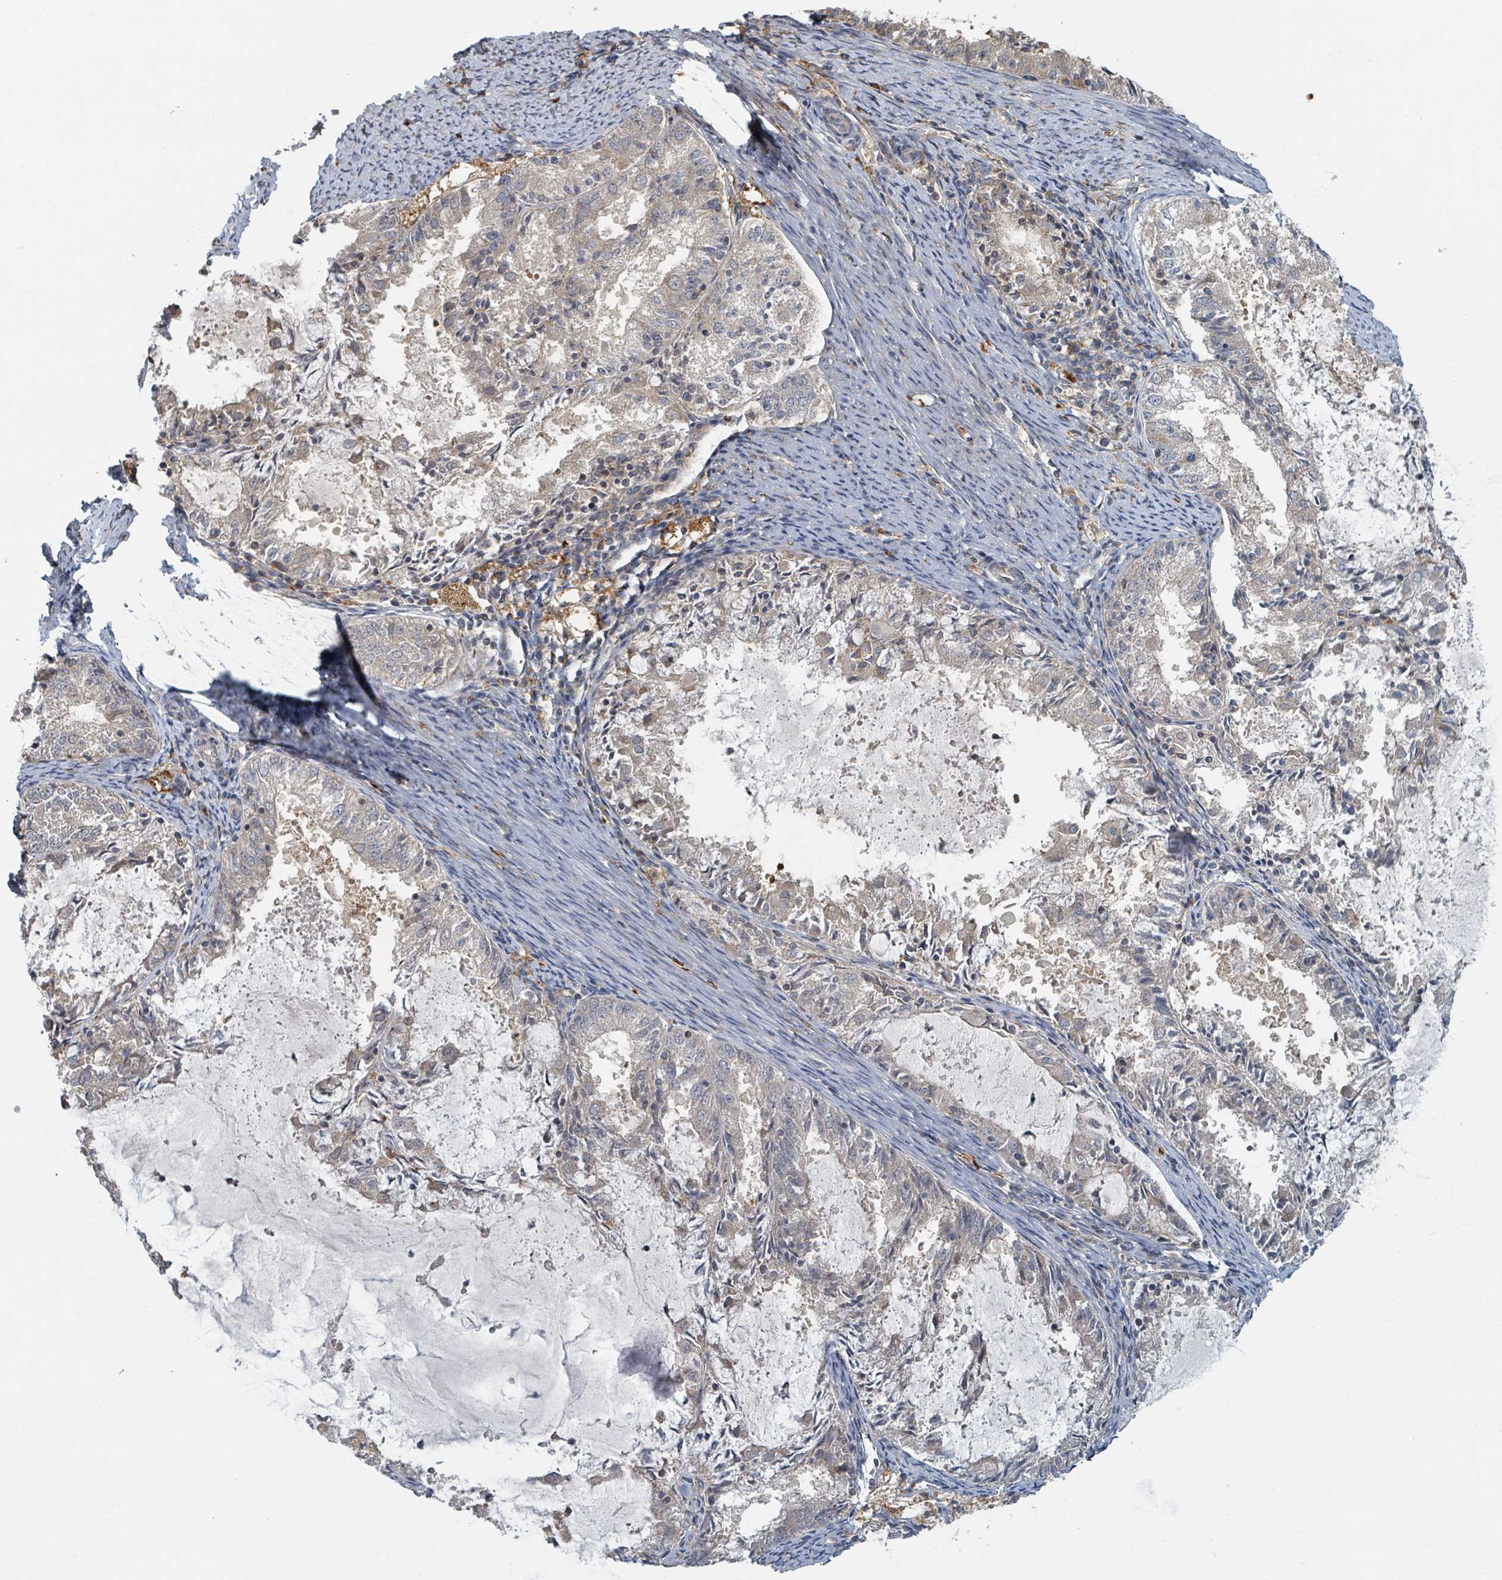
{"staining": {"intensity": "weak", "quantity": "<25%", "location": "cytoplasmic/membranous"}, "tissue": "endometrial cancer", "cell_type": "Tumor cells", "image_type": "cancer", "snomed": [{"axis": "morphology", "description": "Adenocarcinoma, NOS"}, {"axis": "topography", "description": "Endometrium"}], "caption": "Immunohistochemistry (IHC) image of human adenocarcinoma (endometrial) stained for a protein (brown), which shows no positivity in tumor cells.", "gene": "TRPC4AP", "patient": {"sex": "female", "age": 57}}